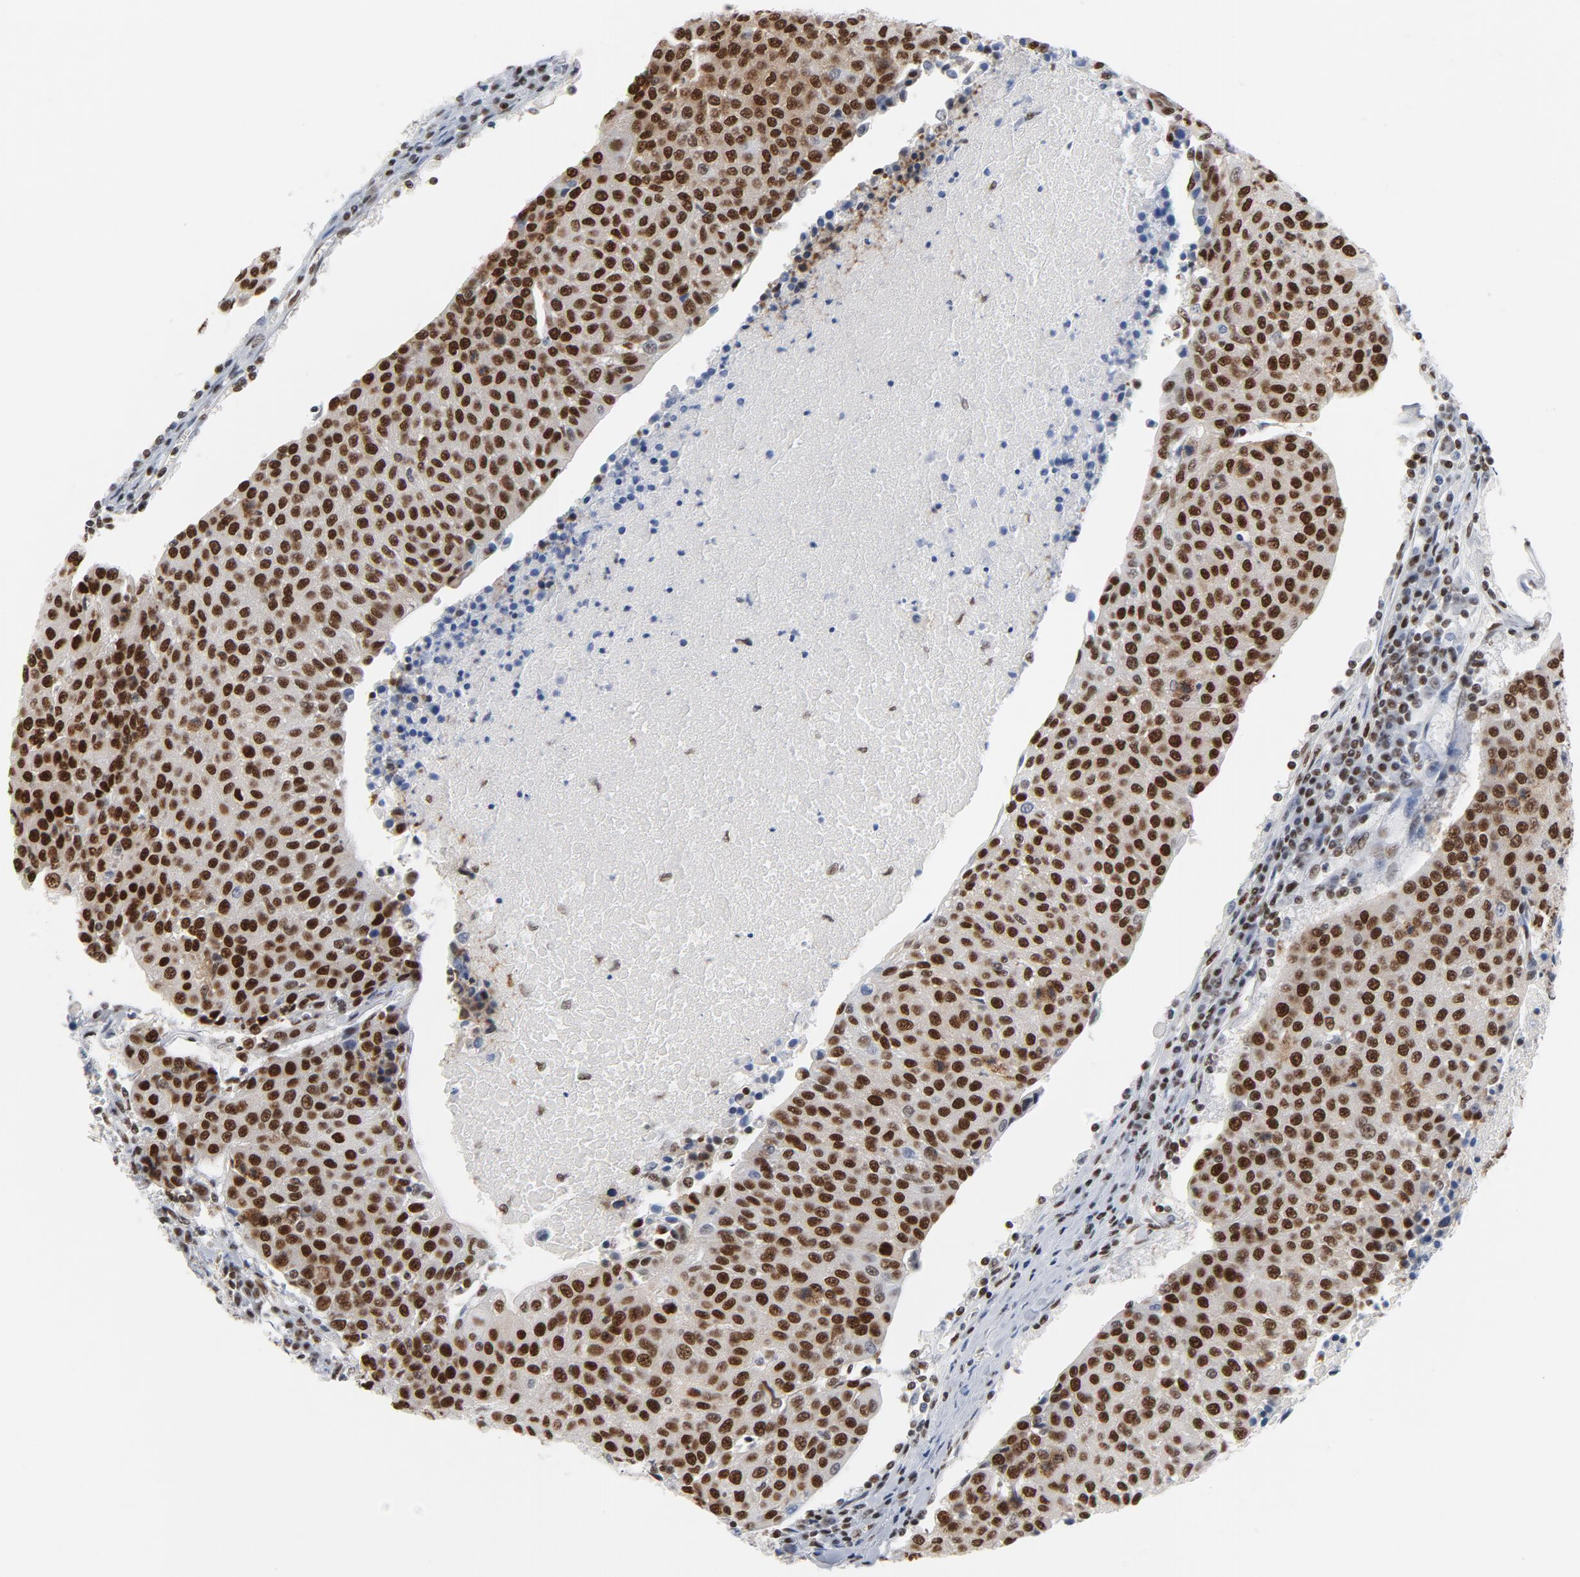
{"staining": {"intensity": "strong", "quantity": ">75%", "location": "nuclear"}, "tissue": "urothelial cancer", "cell_type": "Tumor cells", "image_type": "cancer", "snomed": [{"axis": "morphology", "description": "Urothelial carcinoma, High grade"}, {"axis": "topography", "description": "Urinary bladder"}], "caption": "Urothelial carcinoma (high-grade) stained with immunohistochemistry (IHC) reveals strong nuclear staining in approximately >75% of tumor cells.", "gene": "CSTF2", "patient": {"sex": "female", "age": 85}}